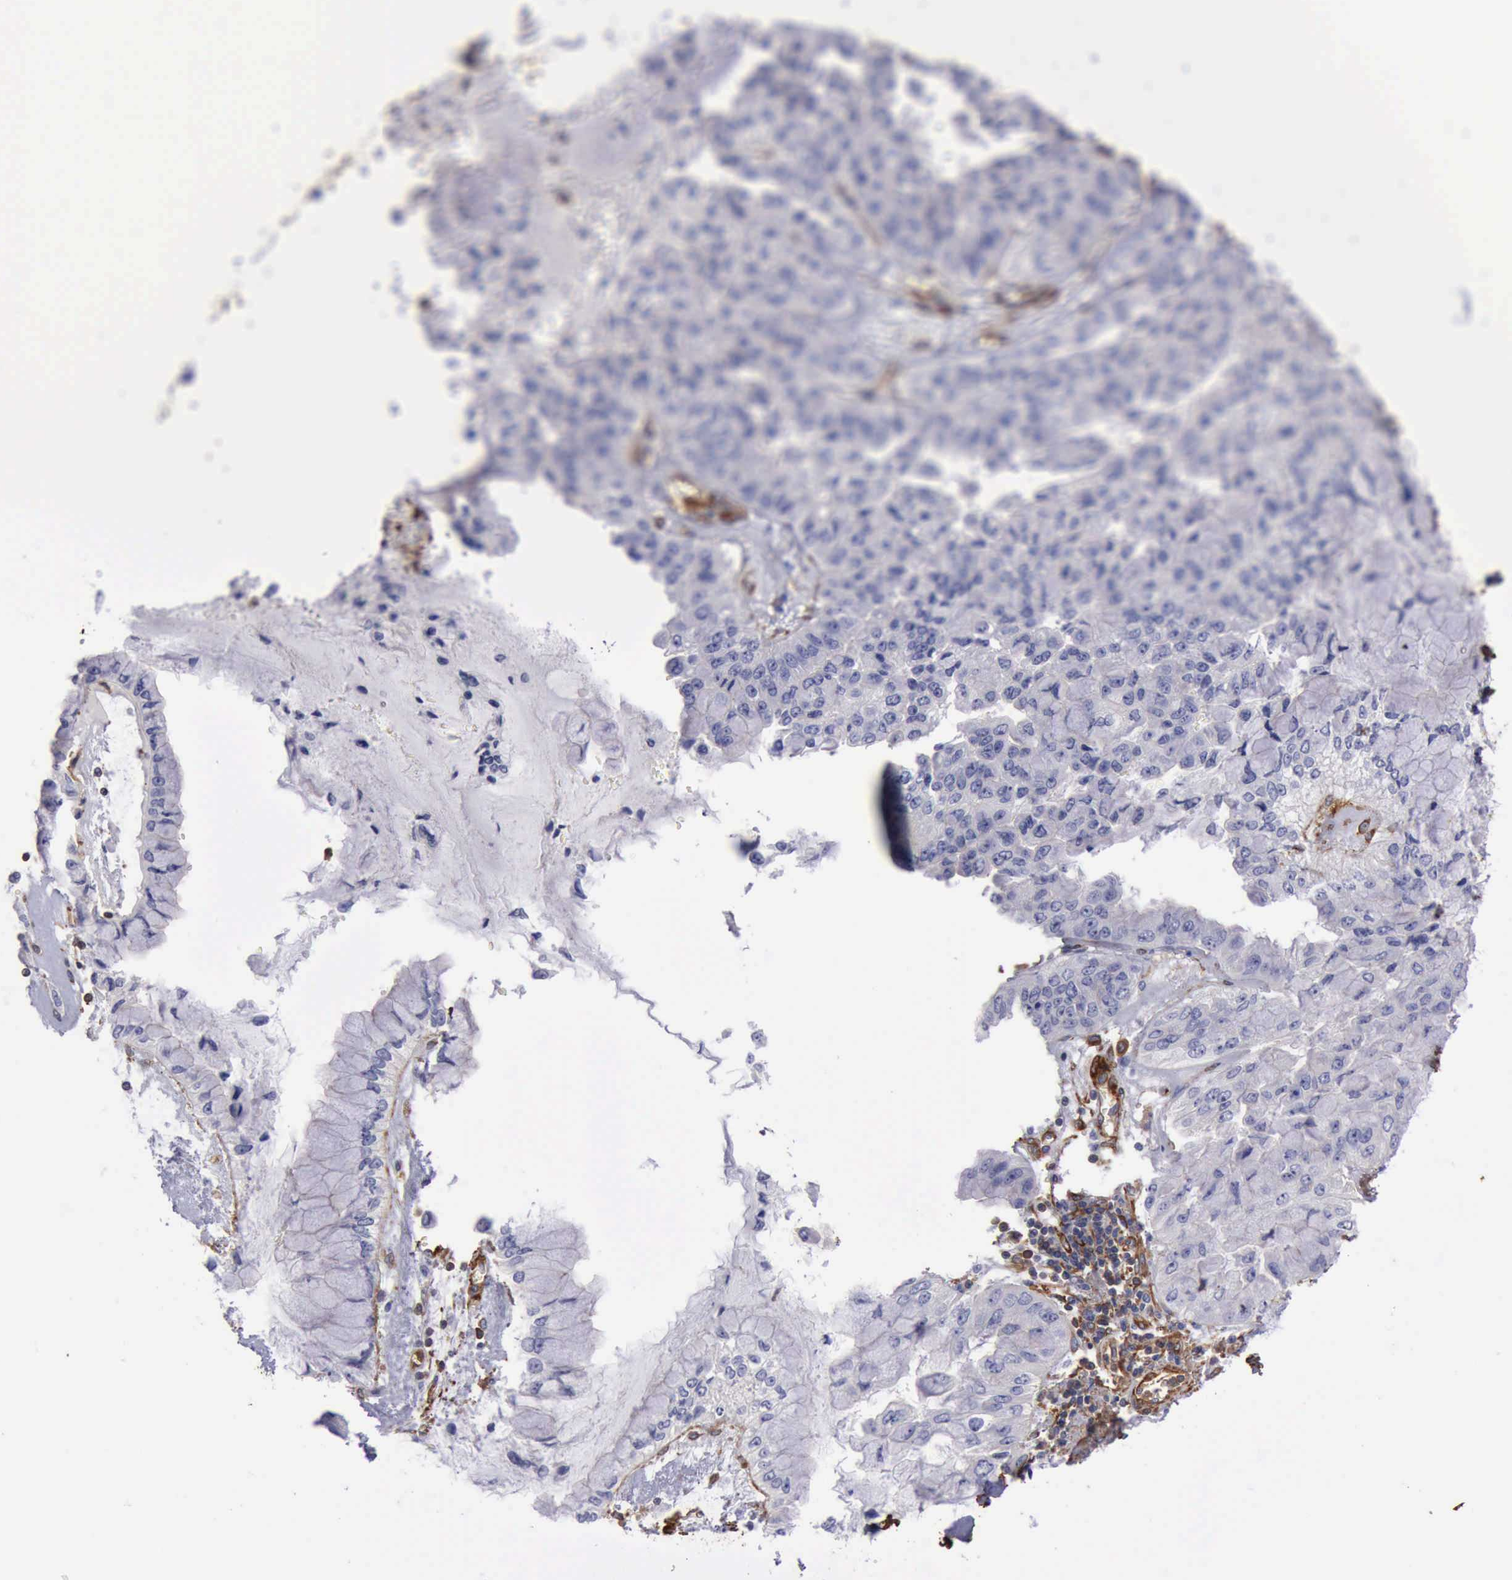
{"staining": {"intensity": "negative", "quantity": "none", "location": "none"}, "tissue": "liver cancer", "cell_type": "Tumor cells", "image_type": "cancer", "snomed": [{"axis": "morphology", "description": "Cholangiocarcinoma"}, {"axis": "topography", "description": "Liver"}], "caption": "IHC micrograph of liver cholangiocarcinoma stained for a protein (brown), which demonstrates no staining in tumor cells. Nuclei are stained in blue.", "gene": "FLNA", "patient": {"sex": "female", "age": 79}}